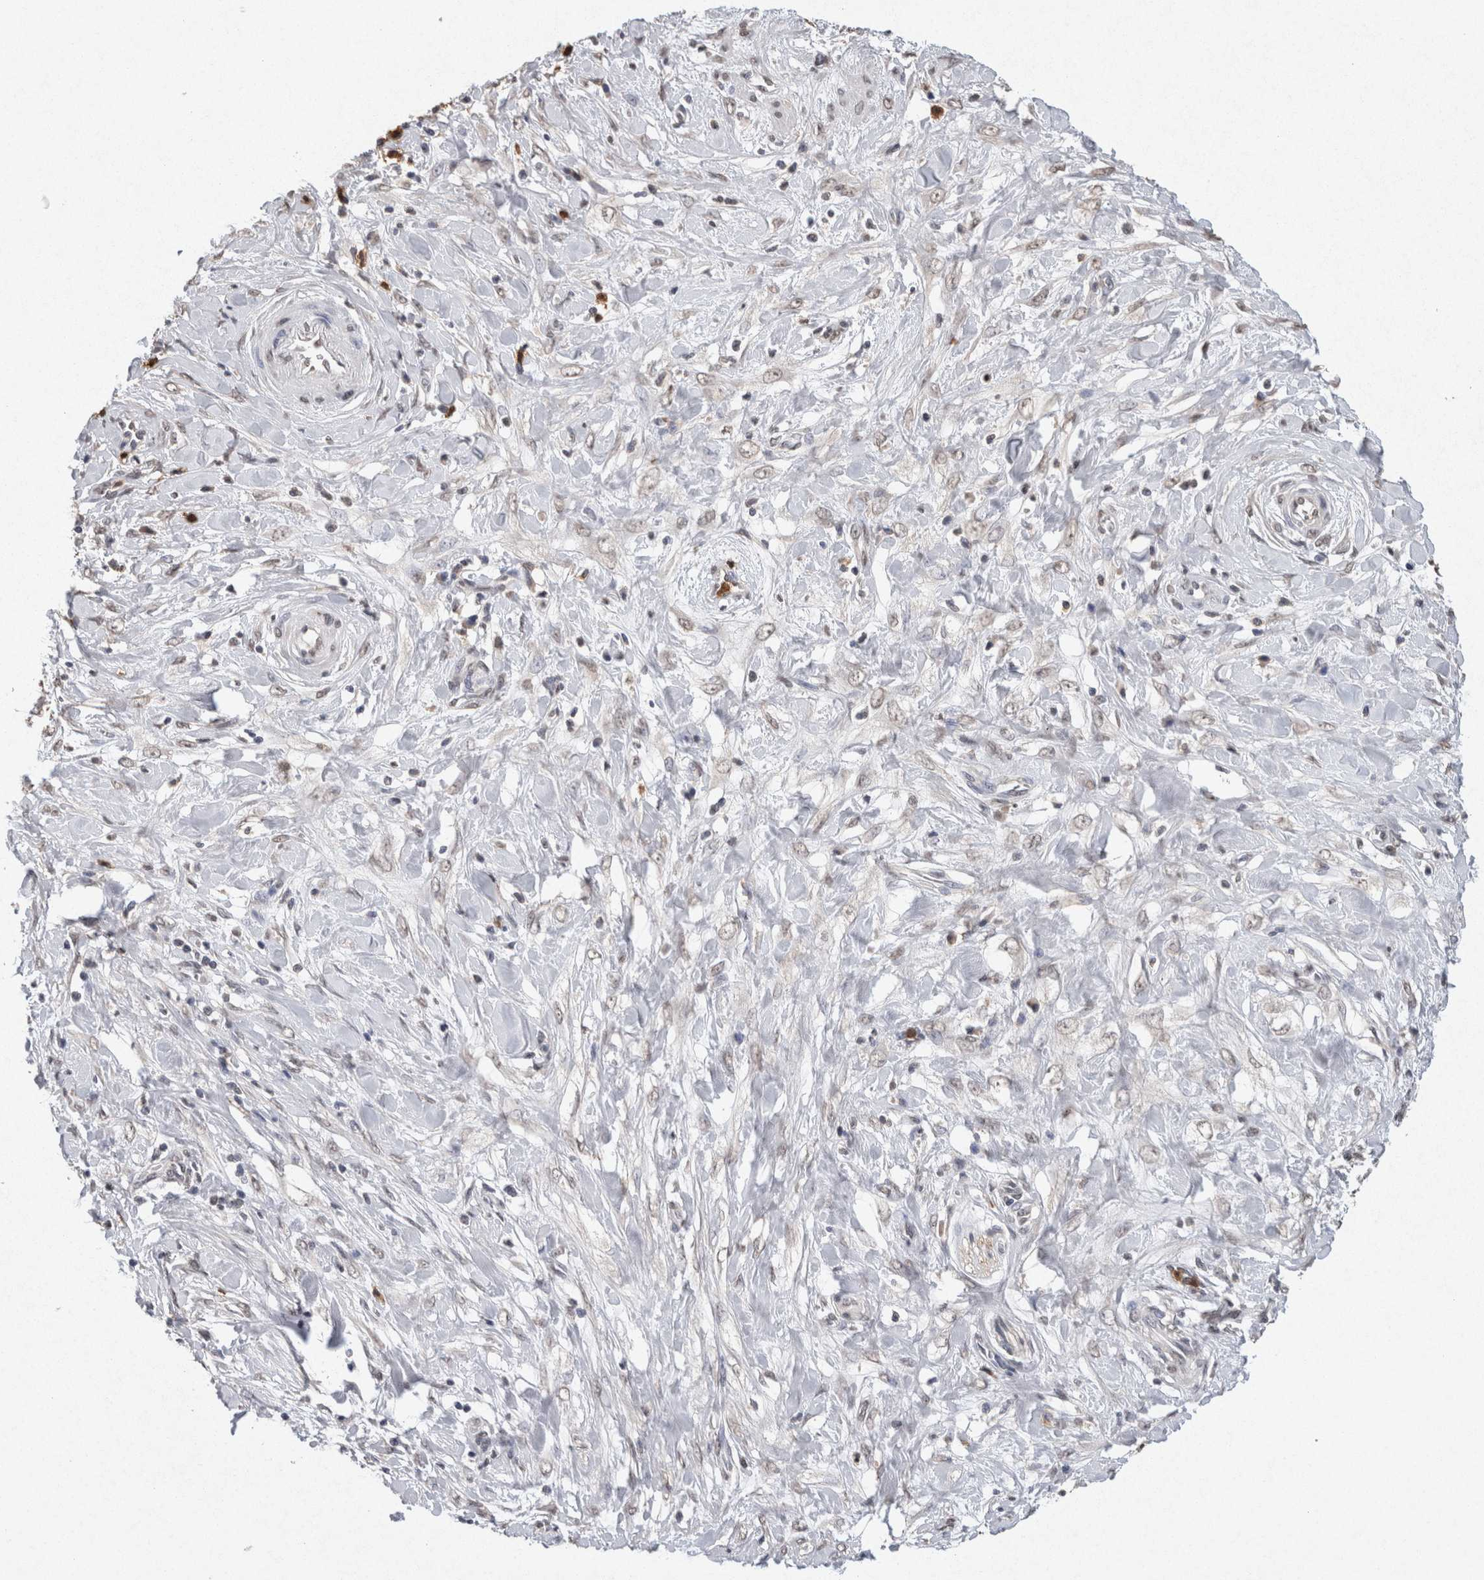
{"staining": {"intensity": "negative", "quantity": "none", "location": "none"}, "tissue": "pancreatic cancer", "cell_type": "Tumor cells", "image_type": "cancer", "snomed": [{"axis": "morphology", "description": "Adenocarcinoma, NOS"}, {"axis": "topography", "description": "Pancreas"}], "caption": "Pancreatic cancer (adenocarcinoma) stained for a protein using immunohistochemistry reveals no expression tumor cells.", "gene": "FABP7", "patient": {"sex": "female", "age": 75}}